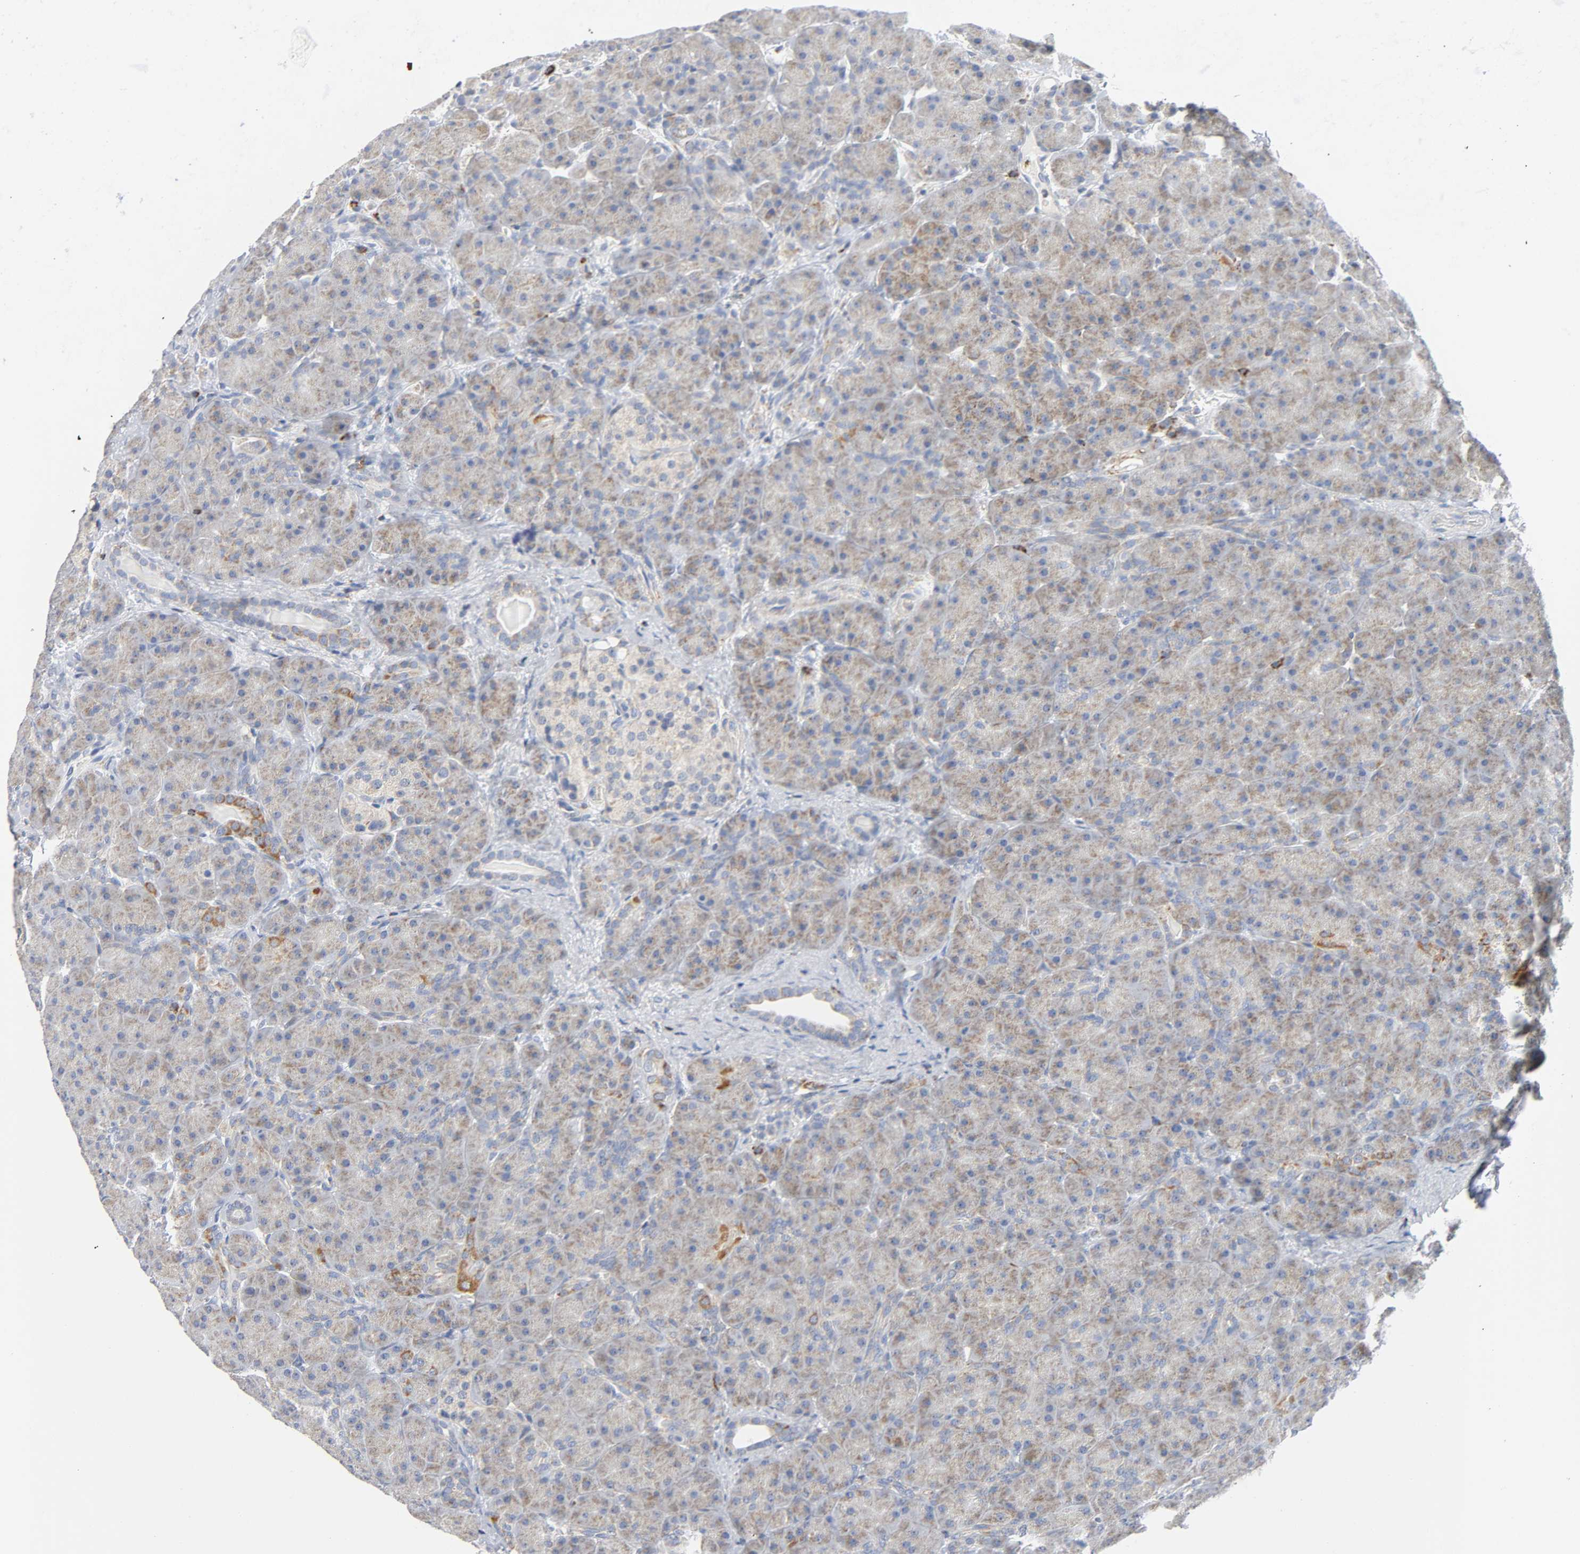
{"staining": {"intensity": "weak", "quantity": ">75%", "location": "cytoplasmic/membranous"}, "tissue": "pancreas", "cell_type": "Exocrine glandular cells", "image_type": "normal", "snomed": [{"axis": "morphology", "description": "Normal tissue, NOS"}, {"axis": "topography", "description": "Pancreas"}], "caption": "The image exhibits a brown stain indicating the presence of a protein in the cytoplasmic/membranous of exocrine glandular cells in pancreas.", "gene": "BAK1", "patient": {"sex": "male", "age": 66}}